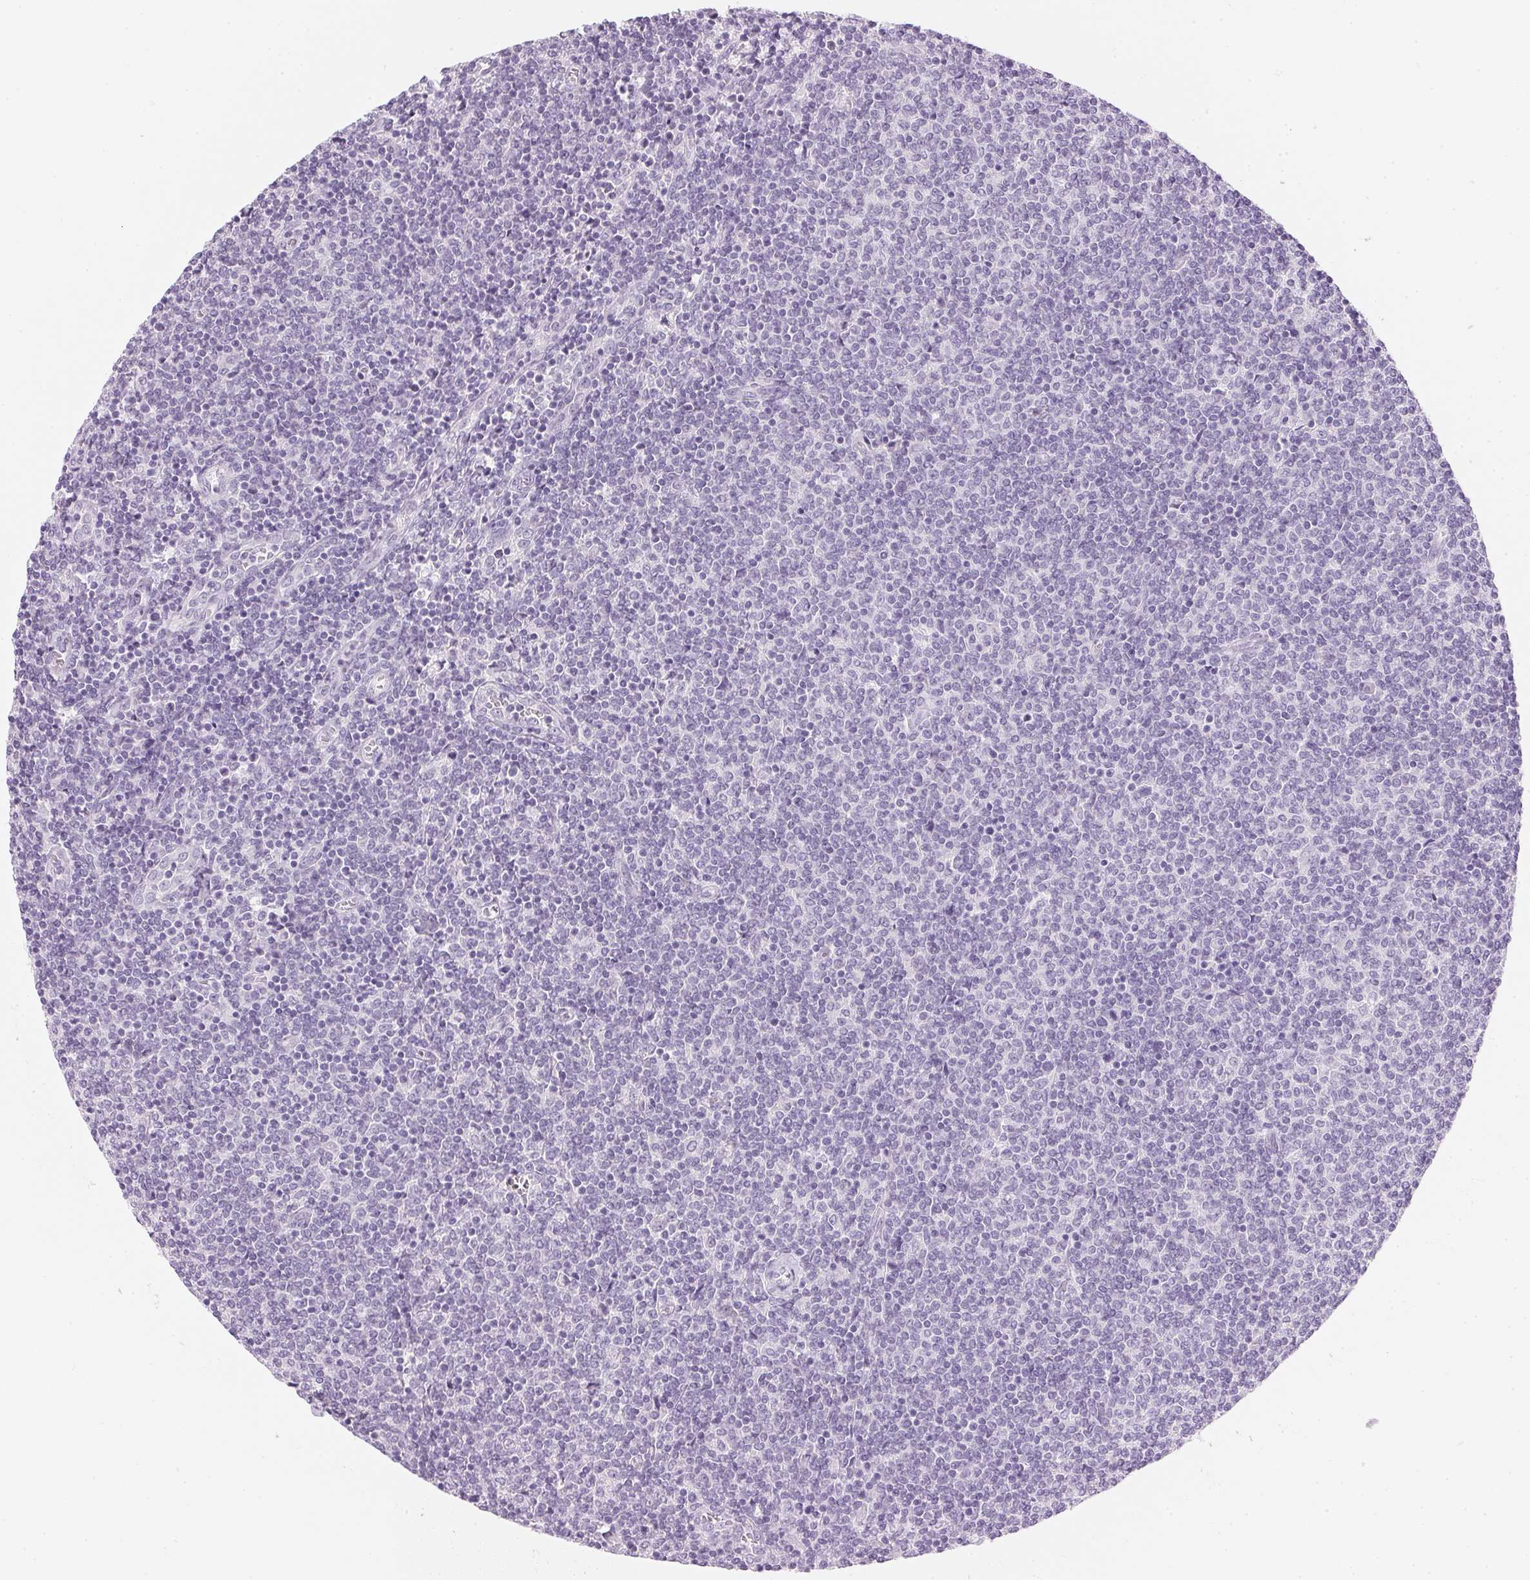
{"staining": {"intensity": "negative", "quantity": "none", "location": "none"}, "tissue": "lymphoma", "cell_type": "Tumor cells", "image_type": "cancer", "snomed": [{"axis": "morphology", "description": "Malignant lymphoma, non-Hodgkin's type, Low grade"}, {"axis": "topography", "description": "Lymph node"}], "caption": "High power microscopy micrograph of an IHC photomicrograph of lymphoma, revealing no significant expression in tumor cells.", "gene": "IGFBP1", "patient": {"sex": "male", "age": 52}}